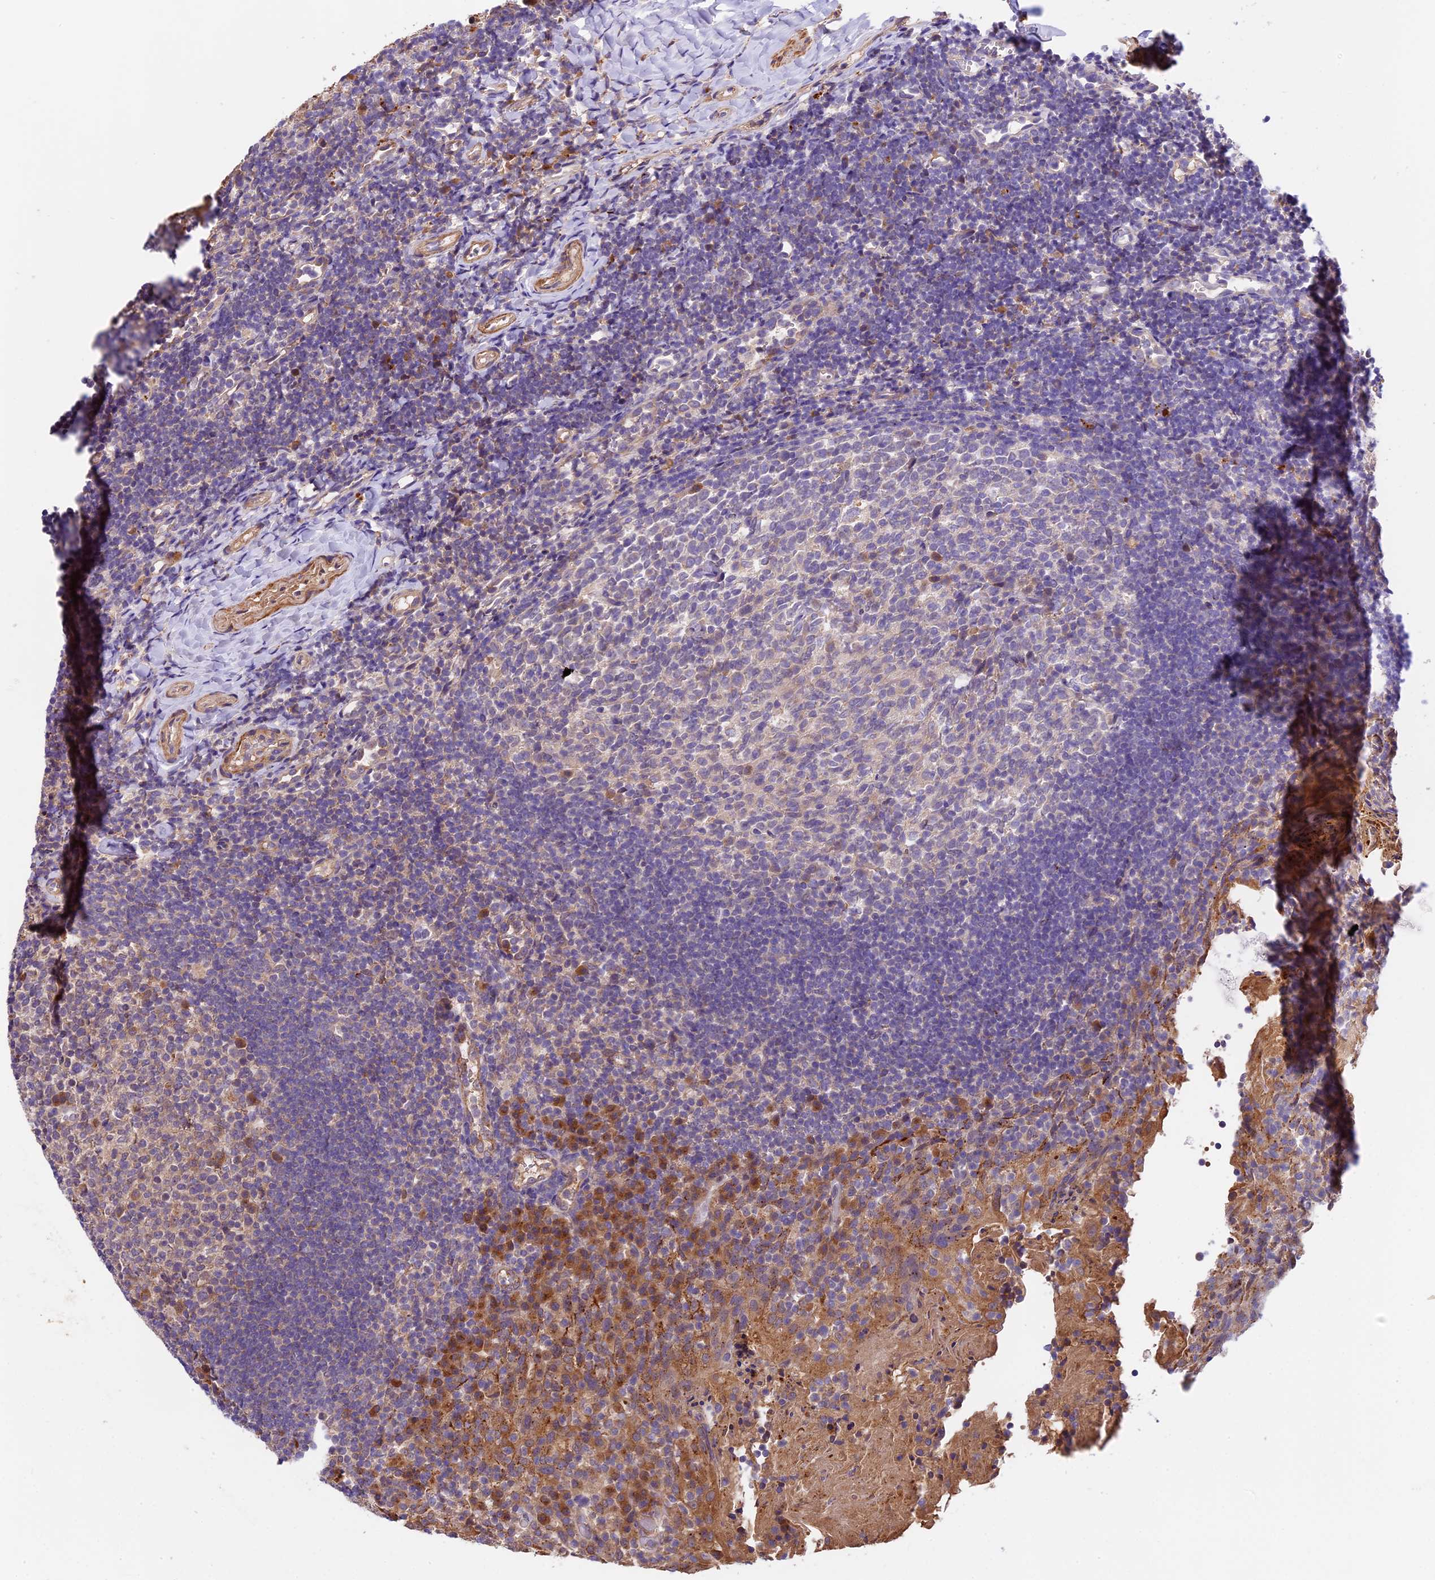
{"staining": {"intensity": "moderate", "quantity": "<25%", "location": "cytoplasmic/membranous"}, "tissue": "tonsil", "cell_type": "Germinal center cells", "image_type": "normal", "snomed": [{"axis": "morphology", "description": "Normal tissue, NOS"}, {"axis": "topography", "description": "Tonsil"}], "caption": "Brown immunohistochemical staining in normal human tonsil displays moderate cytoplasmic/membranous positivity in about <25% of germinal center cells. Immunohistochemistry (ihc) stains the protein of interest in brown and the nuclei are stained blue.", "gene": "COPE", "patient": {"sex": "female", "age": 10}}